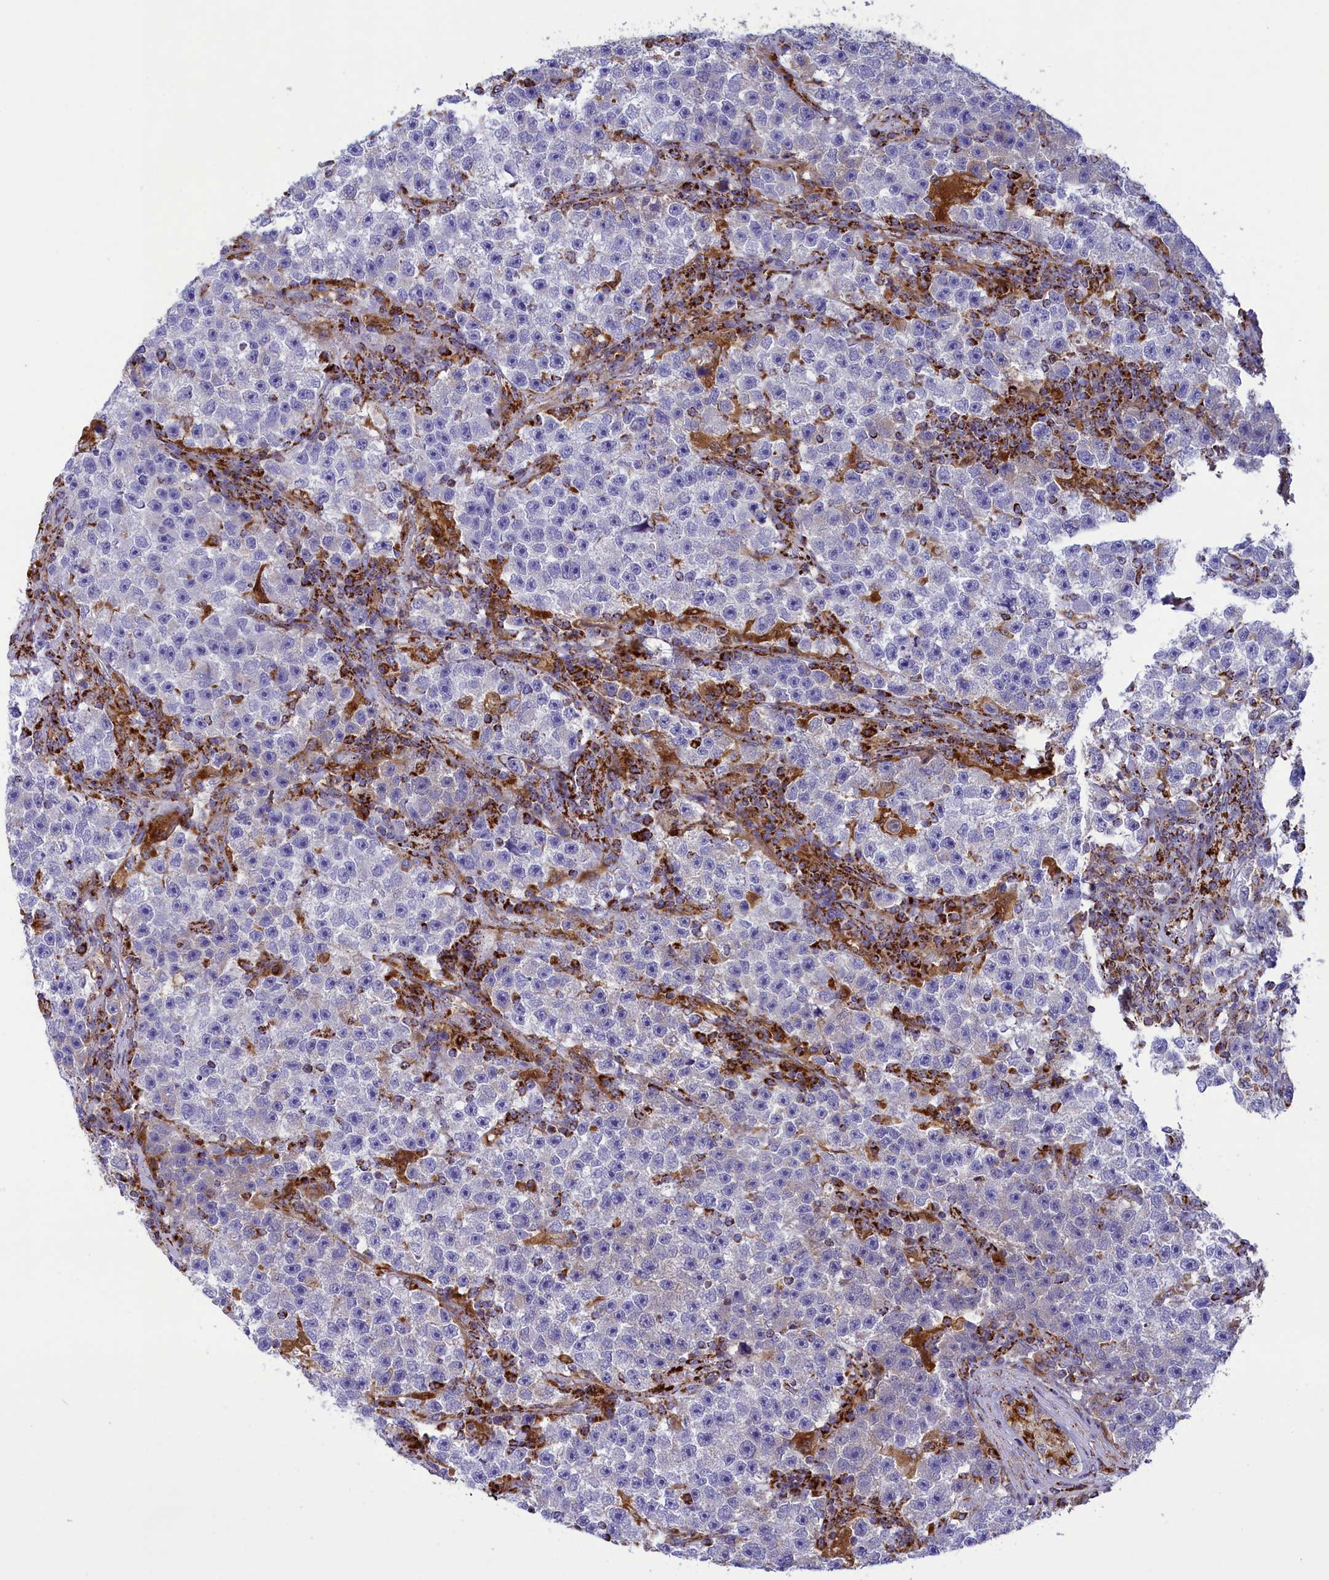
{"staining": {"intensity": "negative", "quantity": "none", "location": "none"}, "tissue": "testis cancer", "cell_type": "Tumor cells", "image_type": "cancer", "snomed": [{"axis": "morphology", "description": "Seminoma, NOS"}, {"axis": "topography", "description": "Testis"}], "caption": "An immunohistochemistry image of testis cancer (seminoma) is shown. There is no staining in tumor cells of testis cancer (seminoma).", "gene": "ISOC2", "patient": {"sex": "male", "age": 22}}